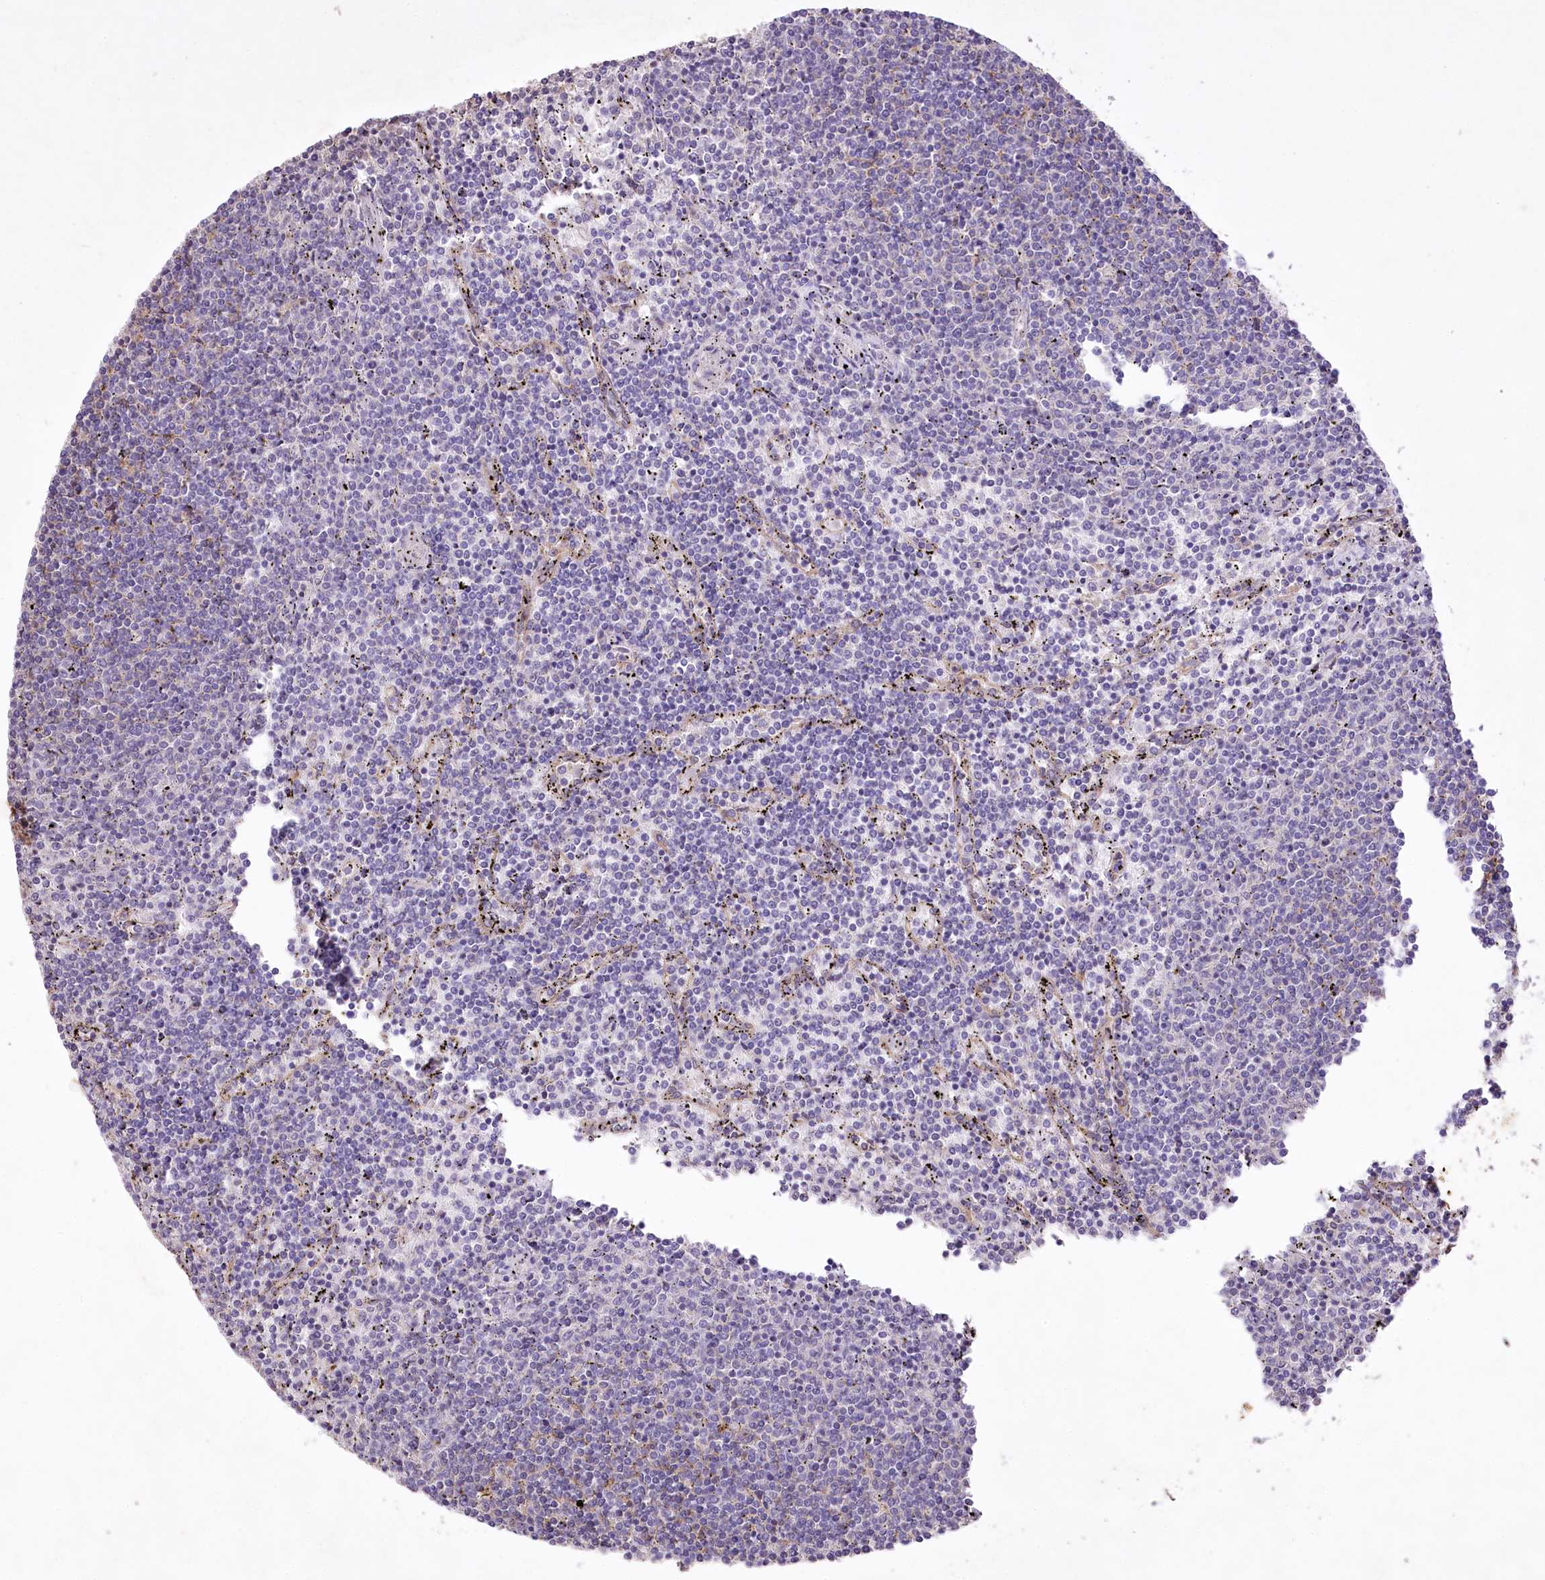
{"staining": {"intensity": "negative", "quantity": "none", "location": "none"}, "tissue": "lymphoma", "cell_type": "Tumor cells", "image_type": "cancer", "snomed": [{"axis": "morphology", "description": "Malignant lymphoma, non-Hodgkin's type, Low grade"}, {"axis": "topography", "description": "Spleen"}], "caption": "Tumor cells show no significant positivity in lymphoma. (DAB (3,3'-diaminobenzidine) immunohistochemistry with hematoxylin counter stain).", "gene": "ENPP1", "patient": {"sex": "female", "age": 50}}